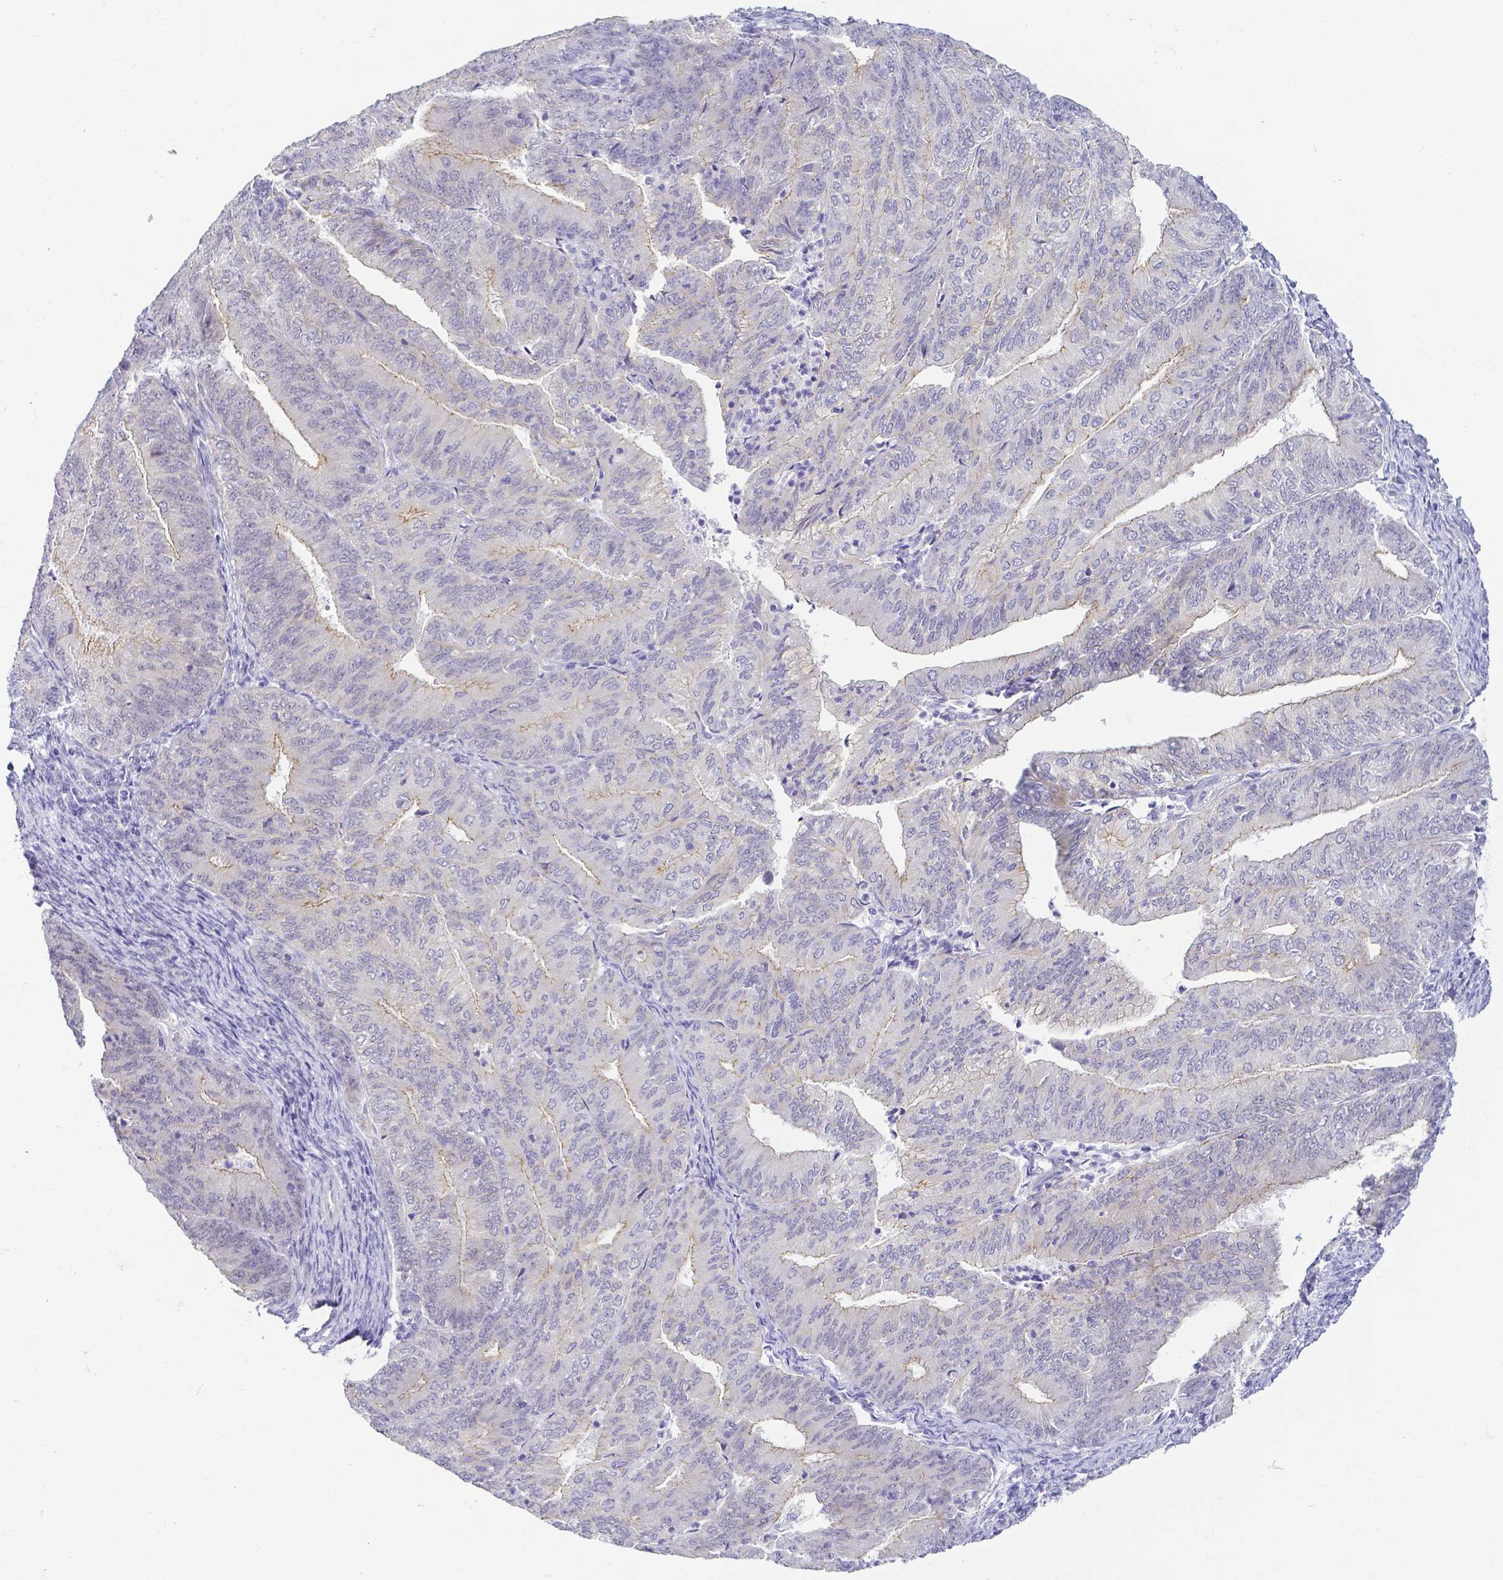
{"staining": {"intensity": "moderate", "quantity": "<25%", "location": "cytoplasmic/membranous"}, "tissue": "endometrial cancer", "cell_type": "Tumor cells", "image_type": "cancer", "snomed": [{"axis": "morphology", "description": "Adenocarcinoma, NOS"}, {"axis": "topography", "description": "Endometrium"}], "caption": "Immunohistochemical staining of human endometrial cancer reveals low levels of moderate cytoplasmic/membranous protein positivity in approximately <25% of tumor cells. (IHC, brightfield microscopy, high magnification).", "gene": "FAM83G", "patient": {"sex": "female", "age": 57}}